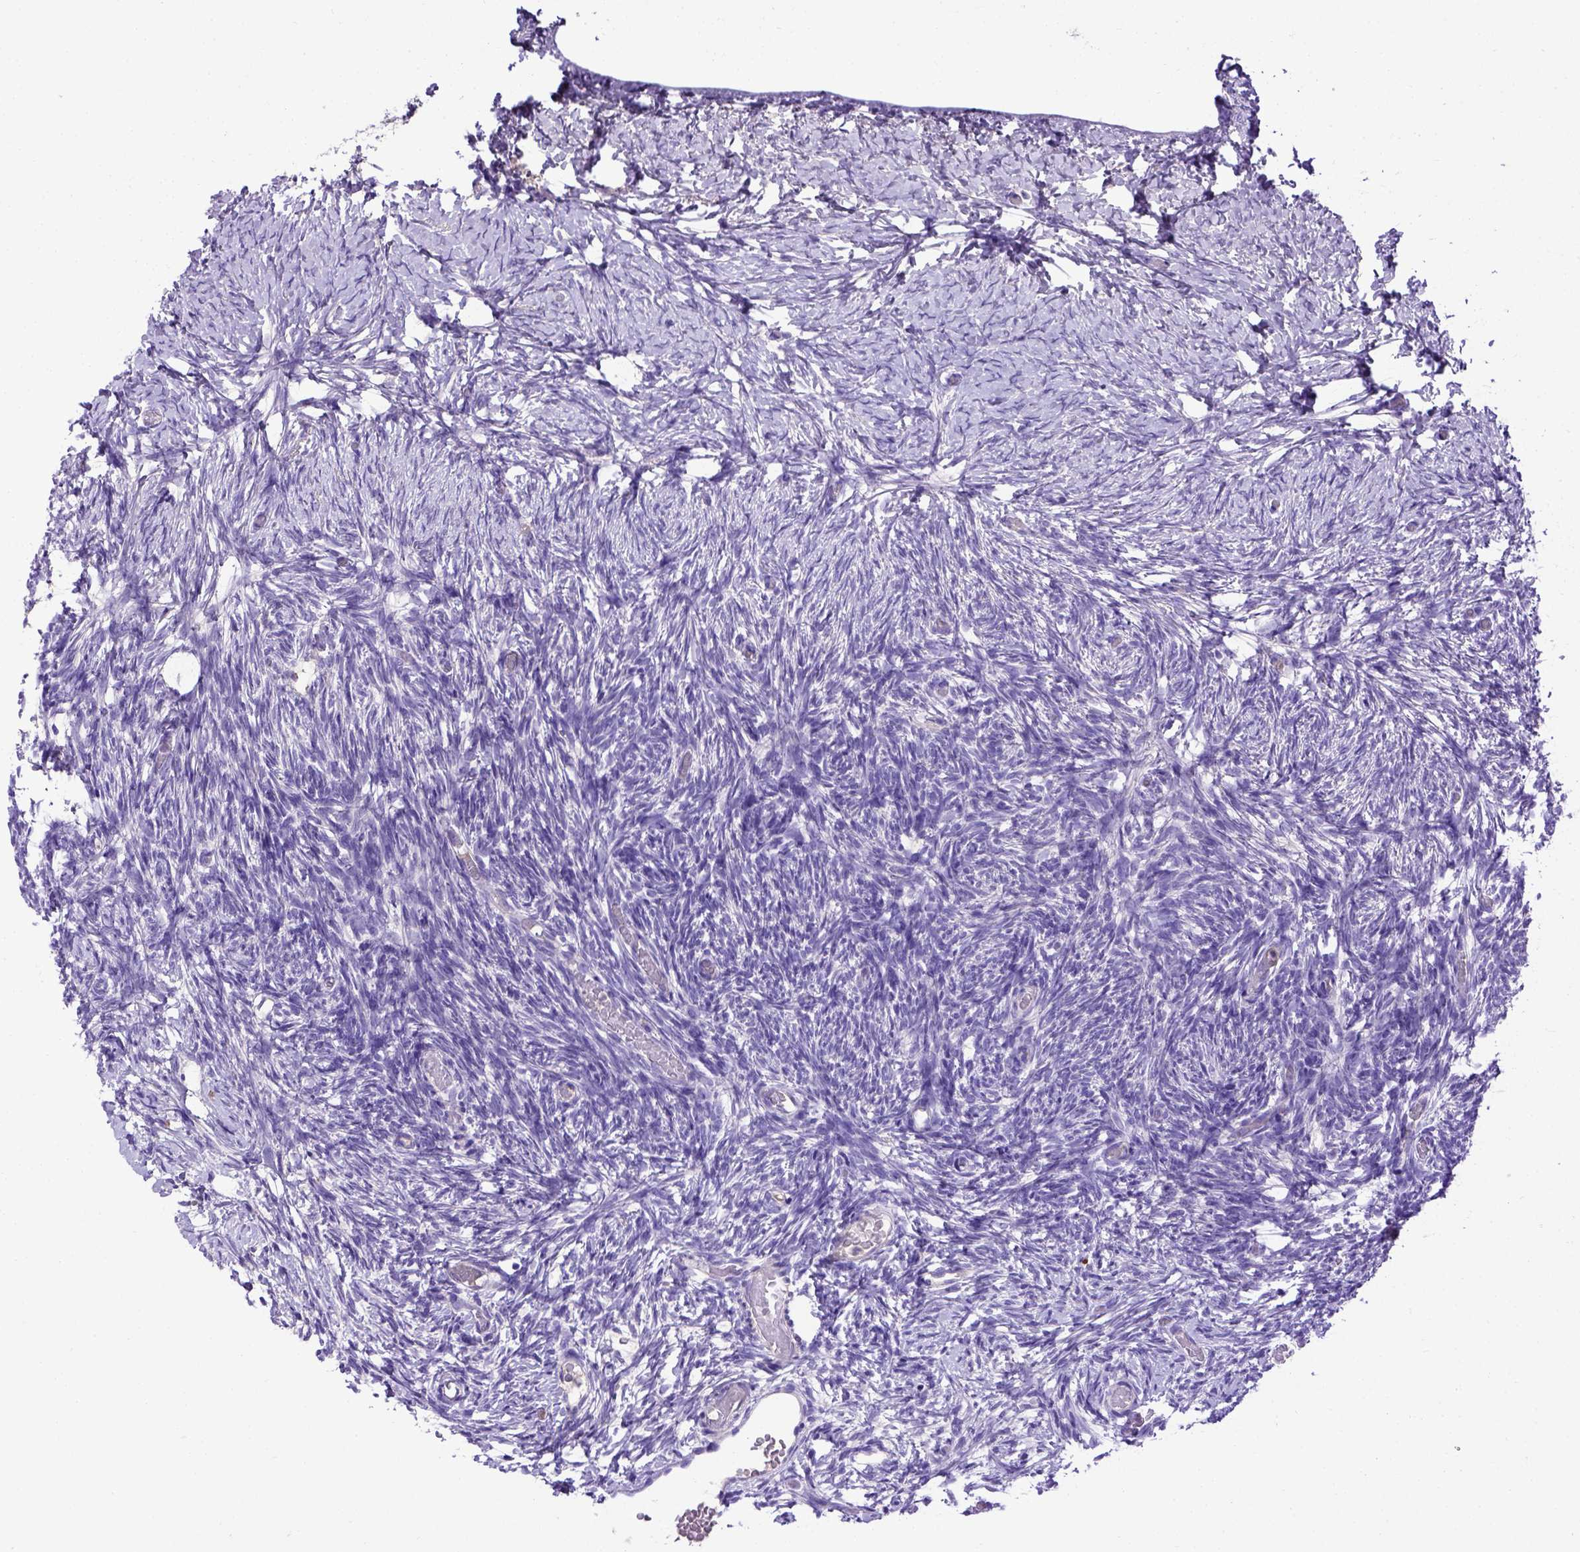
{"staining": {"intensity": "negative", "quantity": "none", "location": "none"}, "tissue": "ovary", "cell_type": "Follicle cells", "image_type": "normal", "snomed": [{"axis": "morphology", "description": "Normal tissue, NOS"}, {"axis": "topography", "description": "Ovary"}], "caption": "A micrograph of human ovary is negative for staining in follicle cells. (Stains: DAB IHC with hematoxylin counter stain, Microscopy: brightfield microscopy at high magnification).", "gene": "ADAM12", "patient": {"sex": "female", "age": 39}}